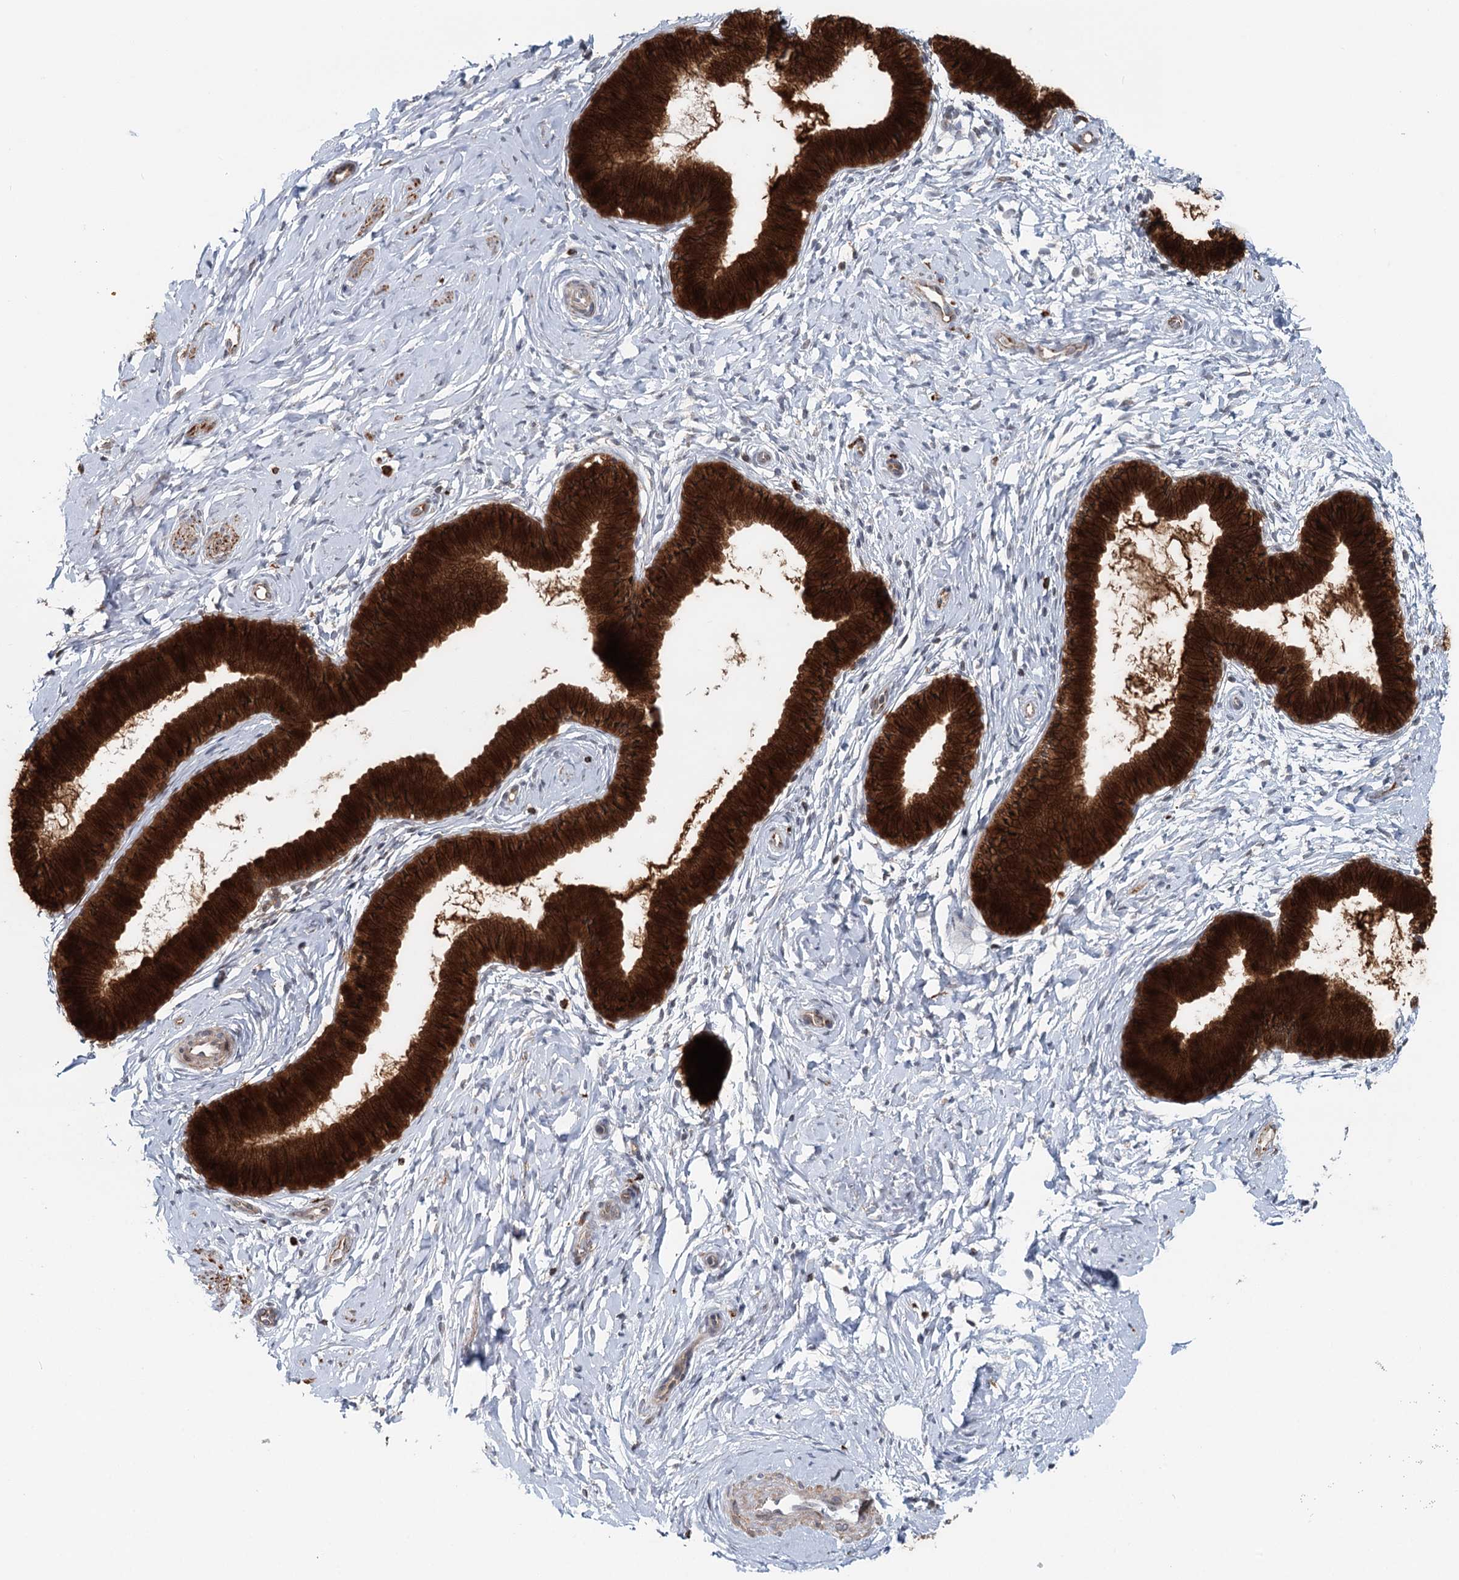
{"staining": {"intensity": "strong", "quantity": ">75%", "location": "cytoplasmic/membranous"}, "tissue": "cervix", "cell_type": "Glandular cells", "image_type": "normal", "snomed": [{"axis": "morphology", "description": "Normal tissue, NOS"}, {"axis": "topography", "description": "Cervix"}], "caption": "High-magnification brightfield microscopy of unremarkable cervix stained with DAB (brown) and counterstained with hematoxylin (blue). glandular cells exhibit strong cytoplasmic/membranous expression is seen in about>75% of cells.", "gene": "RNF111", "patient": {"sex": "female", "age": 33}}